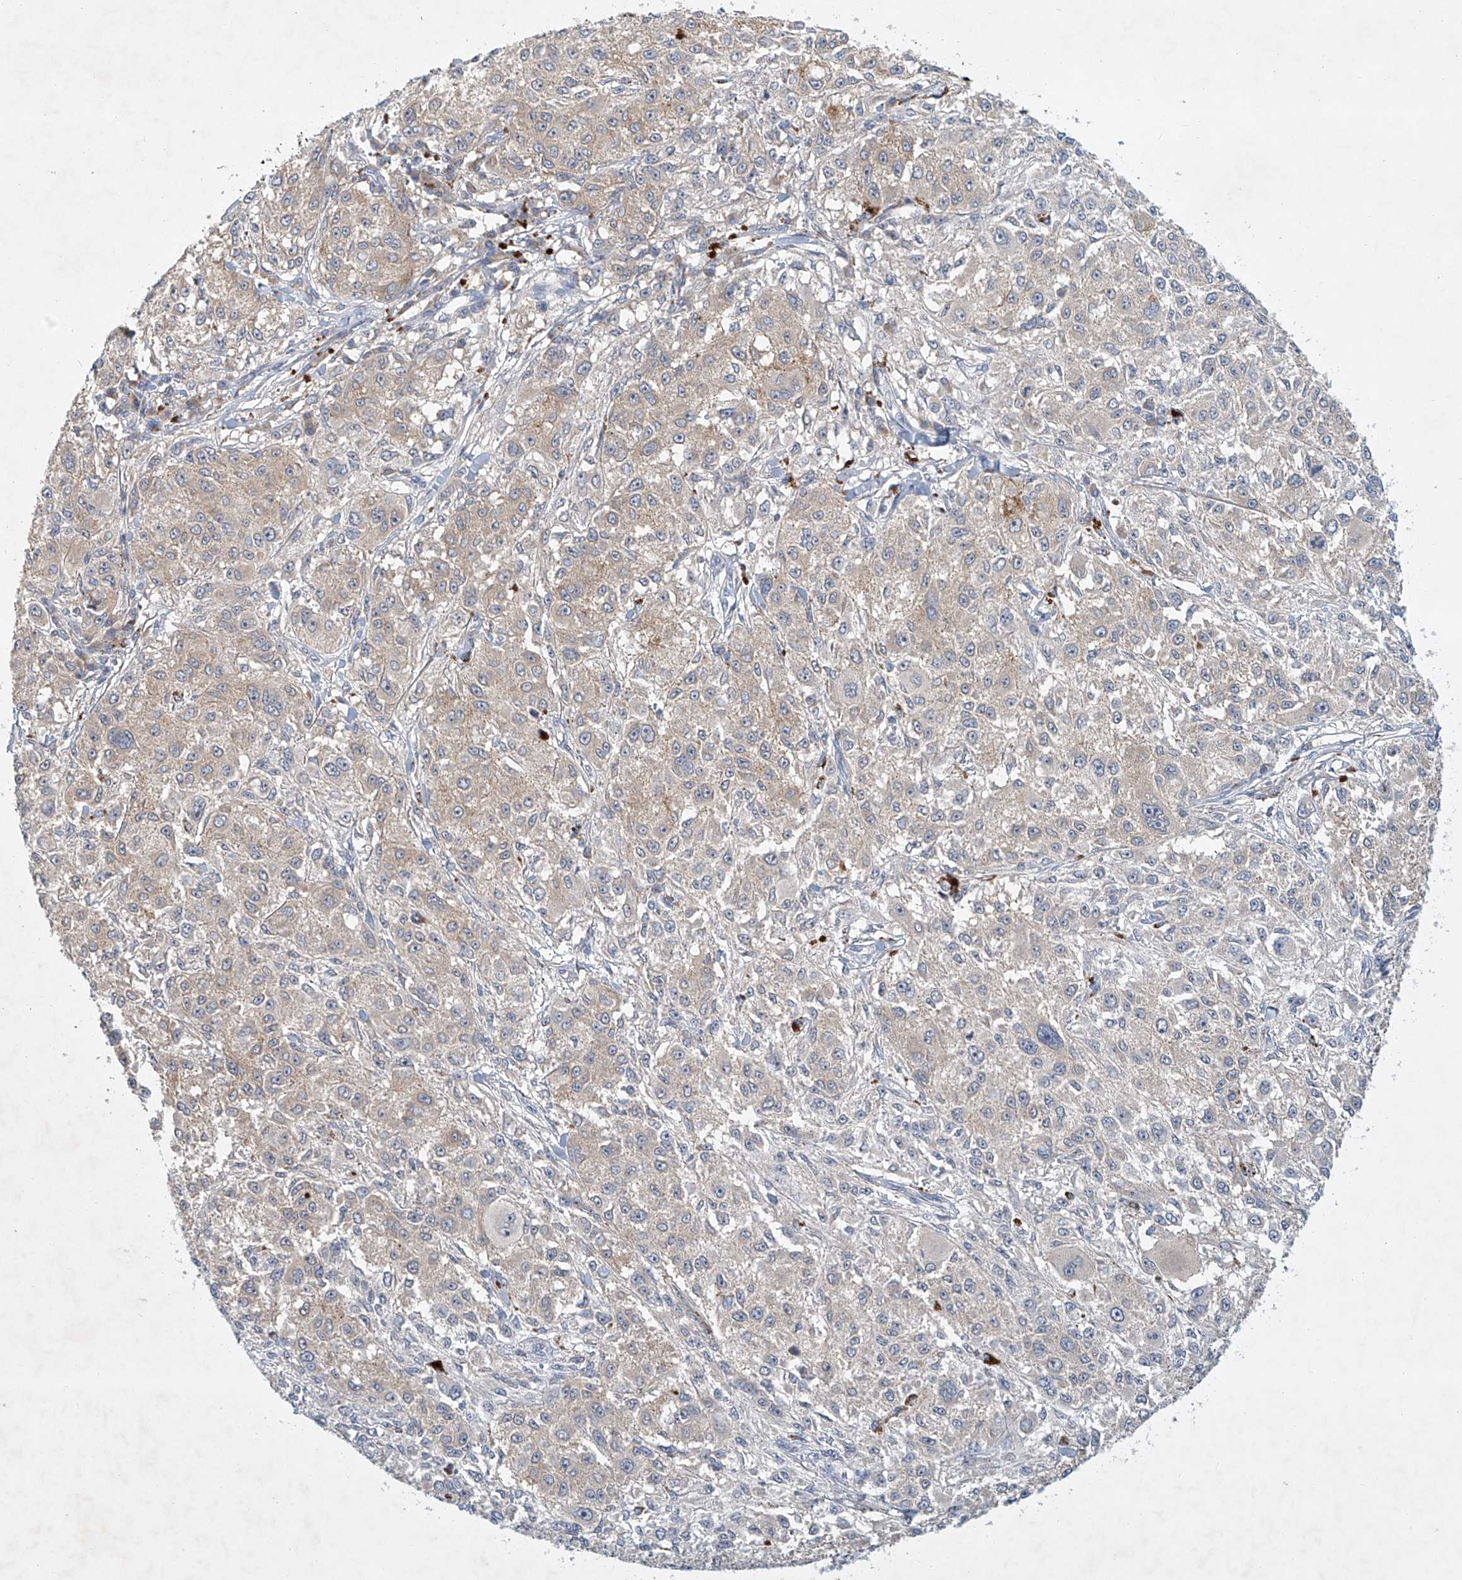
{"staining": {"intensity": "weak", "quantity": "25%-75%", "location": "cytoplasmic/membranous"}, "tissue": "melanoma", "cell_type": "Tumor cells", "image_type": "cancer", "snomed": [{"axis": "morphology", "description": "Necrosis, NOS"}, {"axis": "morphology", "description": "Malignant melanoma, NOS"}, {"axis": "topography", "description": "Skin"}], "caption": "Tumor cells reveal low levels of weak cytoplasmic/membranous positivity in about 25%-75% of cells in malignant melanoma.", "gene": "CARMIL1", "patient": {"sex": "female", "age": 87}}